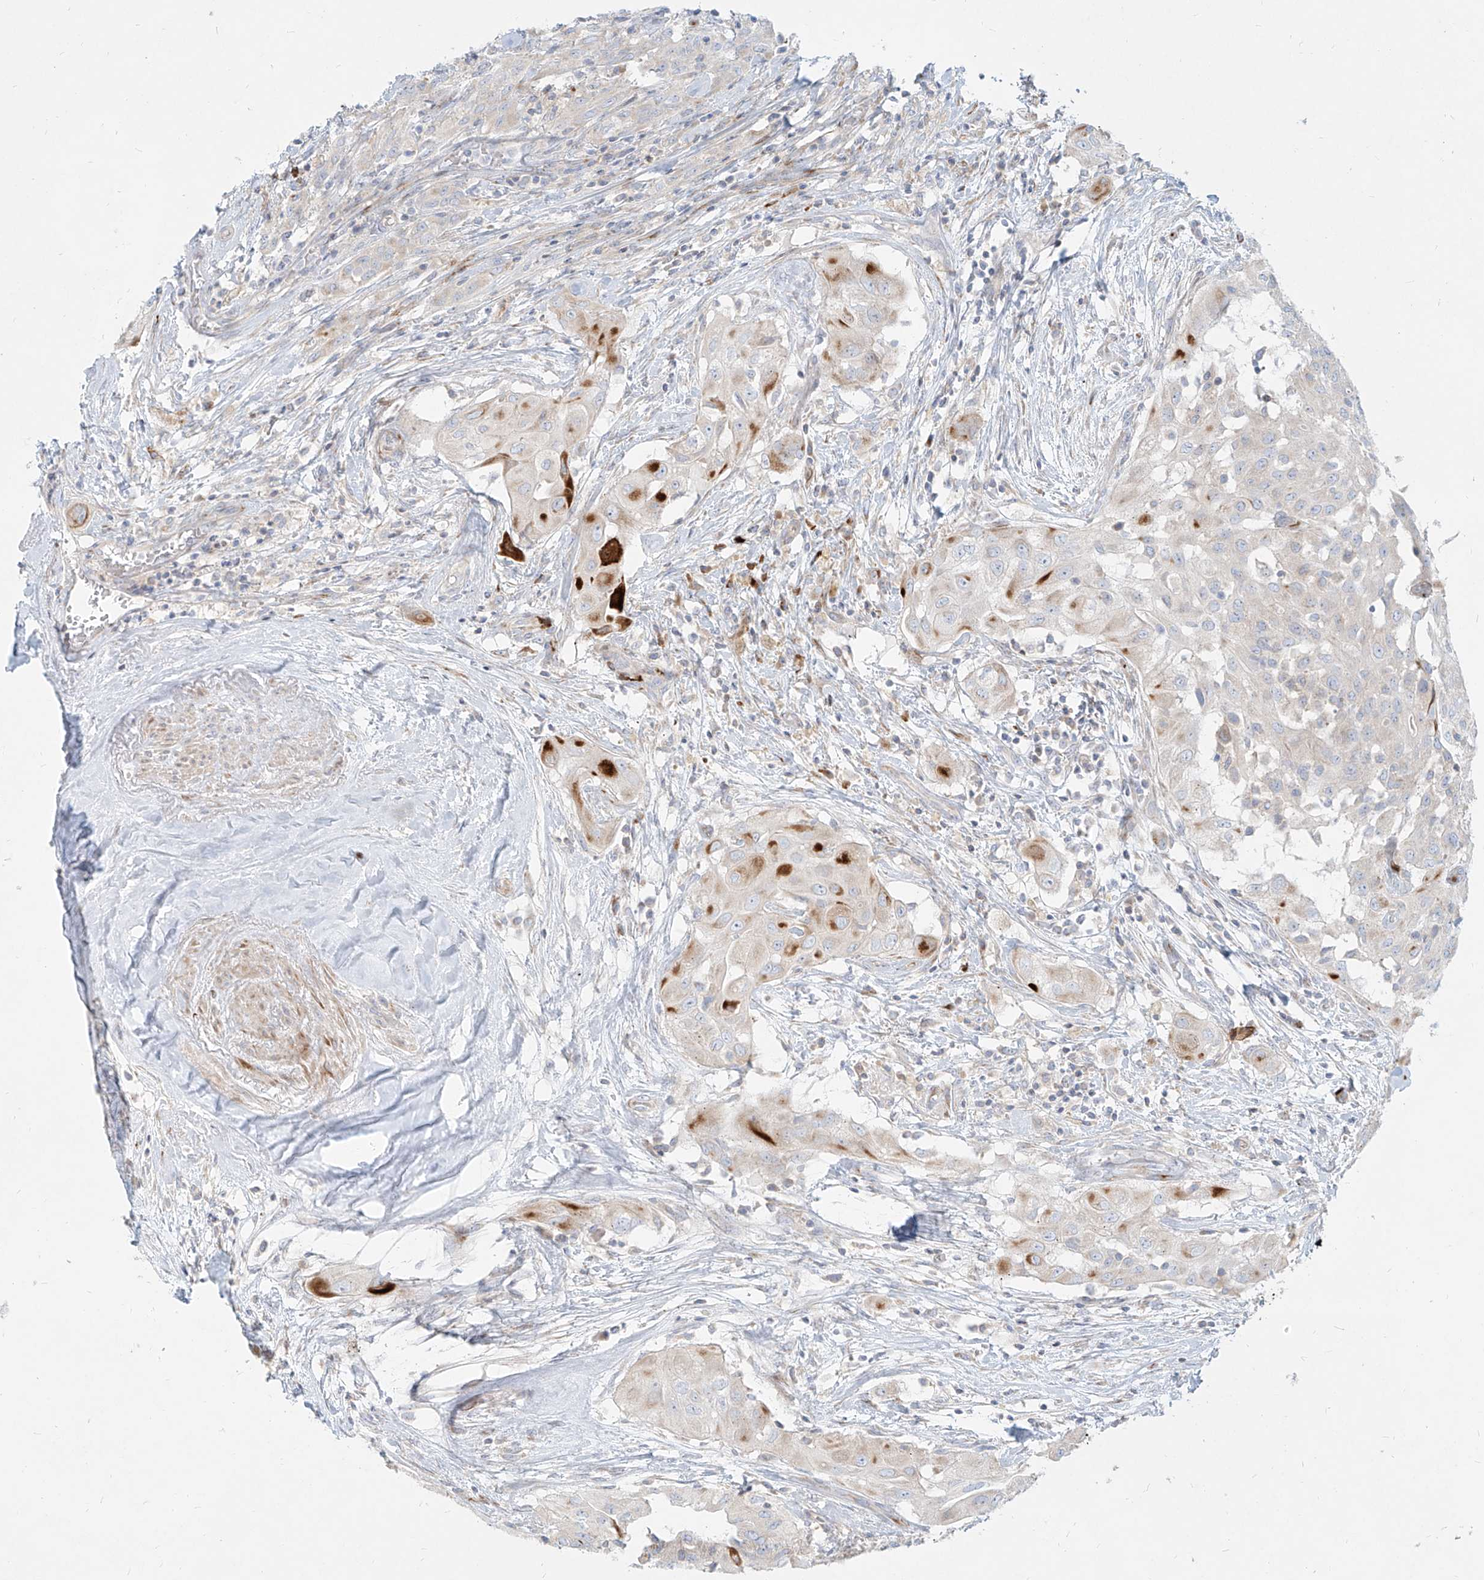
{"staining": {"intensity": "moderate", "quantity": "<25%", "location": "cytoplasmic/membranous"}, "tissue": "thyroid cancer", "cell_type": "Tumor cells", "image_type": "cancer", "snomed": [{"axis": "morphology", "description": "Papillary adenocarcinoma, NOS"}, {"axis": "topography", "description": "Thyroid gland"}], "caption": "Immunohistochemistry (IHC) of human thyroid cancer displays low levels of moderate cytoplasmic/membranous staining in approximately <25% of tumor cells.", "gene": "MTX2", "patient": {"sex": "female", "age": 59}}